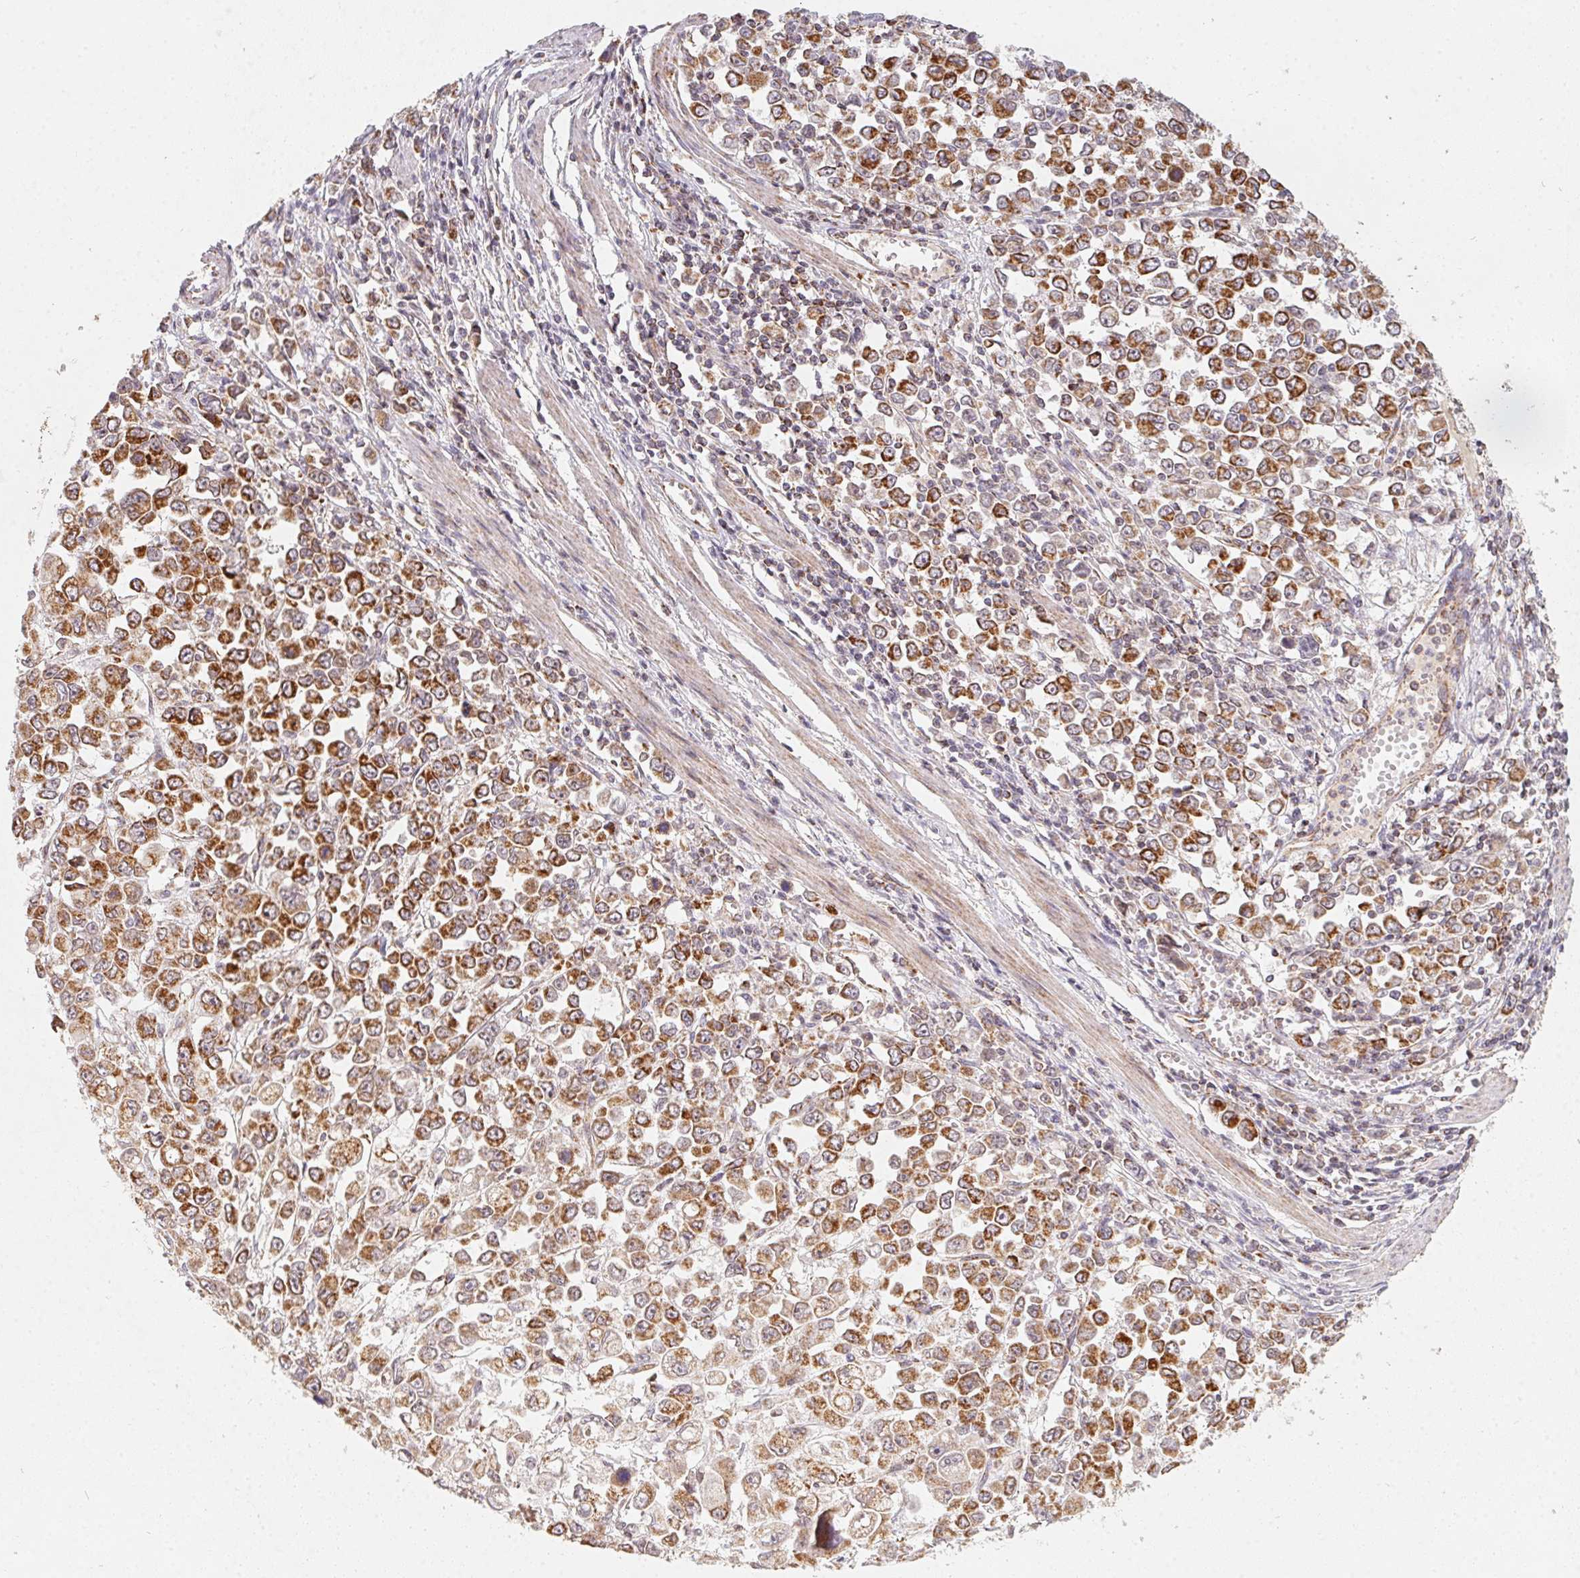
{"staining": {"intensity": "strong", "quantity": ">75%", "location": "cytoplasmic/membranous"}, "tissue": "stomach cancer", "cell_type": "Tumor cells", "image_type": "cancer", "snomed": [{"axis": "morphology", "description": "Adenocarcinoma, NOS"}, {"axis": "topography", "description": "Stomach, upper"}], "caption": "An IHC photomicrograph of neoplastic tissue is shown. Protein staining in brown labels strong cytoplasmic/membranous positivity in adenocarcinoma (stomach) within tumor cells. (IHC, brightfield microscopy, high magnification).", "gene": "NDUFS6", "patient": {"sex": "male", "age": 70}}